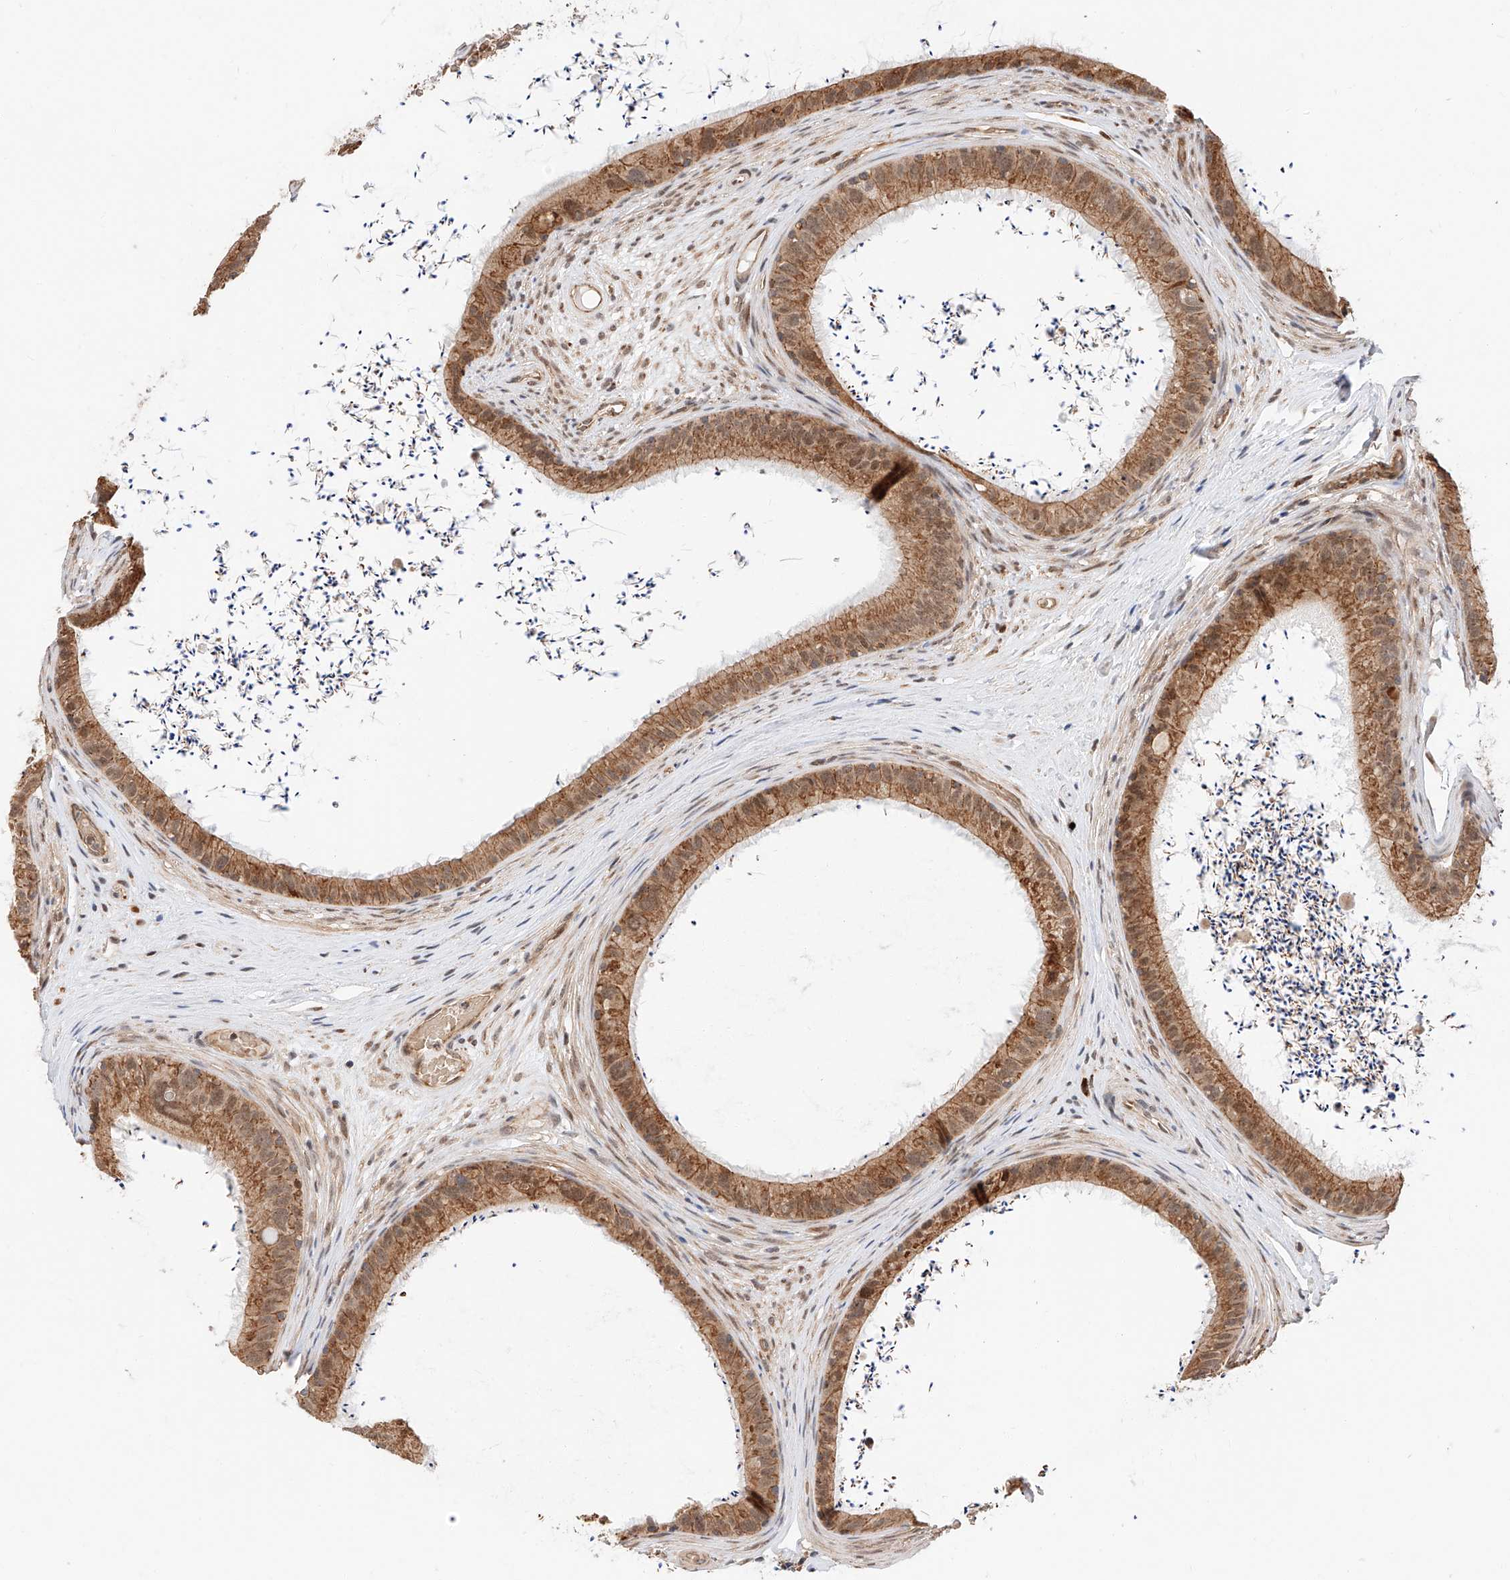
{"staining": {"intensity": "moderate", "quantity": ">75%", "location": "cytoplasmic/membranous,nuclear"}, "tissue": "epididymis", "cell_type": "Glandular cells", "image_type": "normal", "snomed": [{"axis": "morphology", "description": "Normal tissue, NOS"}, {"axis": "topography", "description": "Epididymis, spermatic cord, NOS"}], "caption": "Immunohistochemical staining of benign human epididymis shows medium levels of moderate cytoplasmic/membranous,nuclear positivity in about >75% of glandular cells.", "gene": "THTPA", "patient": {"sex": "male", "age": 50}}